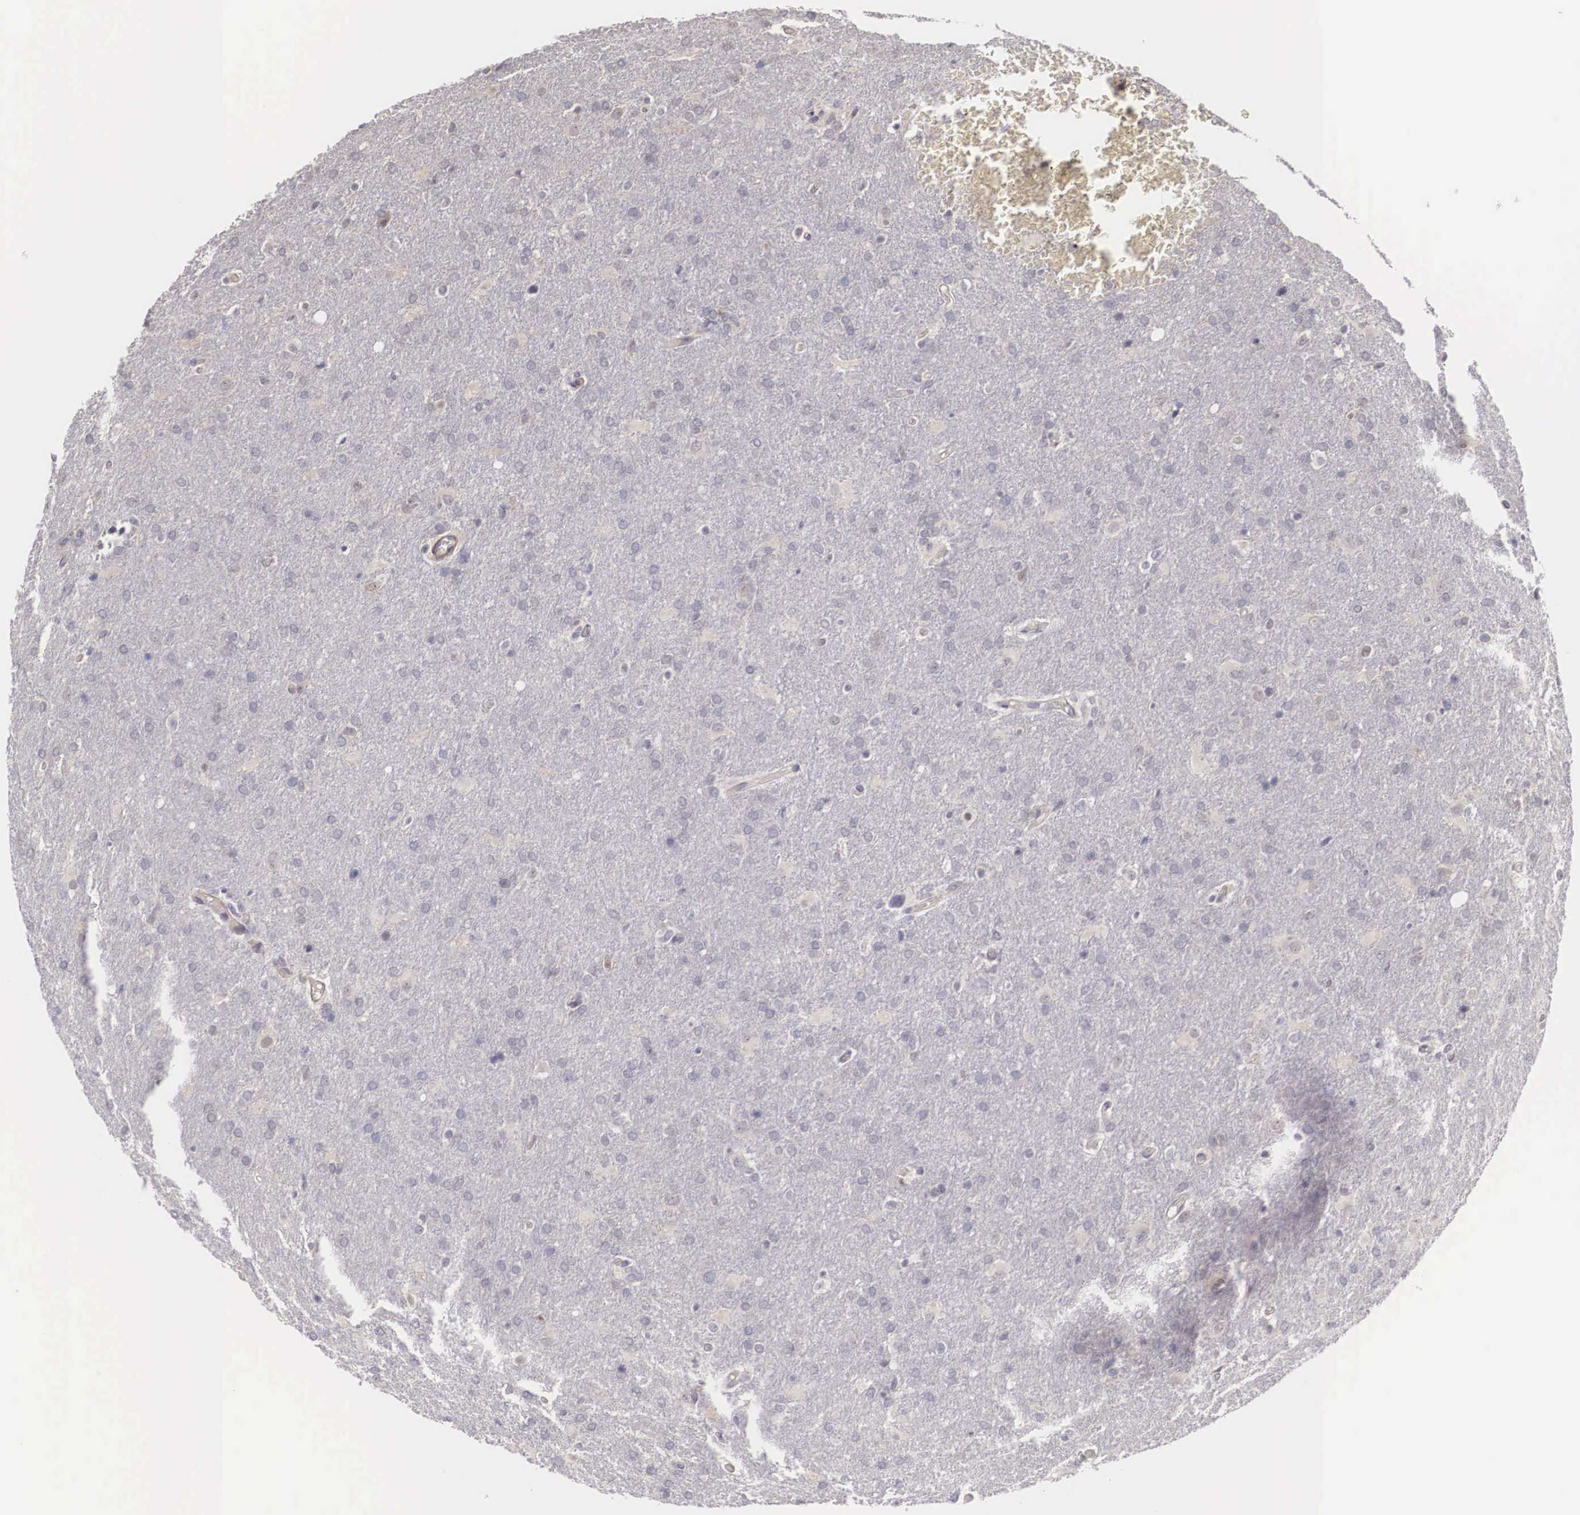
{"staining": {"intensity": "negative", "quantity": "none", "location": "none"}, "tissue": "glioma", "cell_type": "Tumor cells", "image_type": "cancer", "snomed": [{"axis": "morphology", "description": "Glioma, malignant, High grade"}, {"axis": "topography", "description": "Brain"}], "caption": "This image is of high-grade glioma (malignant) stained with immunohistochemistry (IHC) to label a protein in brown with the nuclei are counter-stained blue. There is no positivity in tumor cells.", "gene": "ENOX2", "patient": {"sex": "male", "age": 68}}